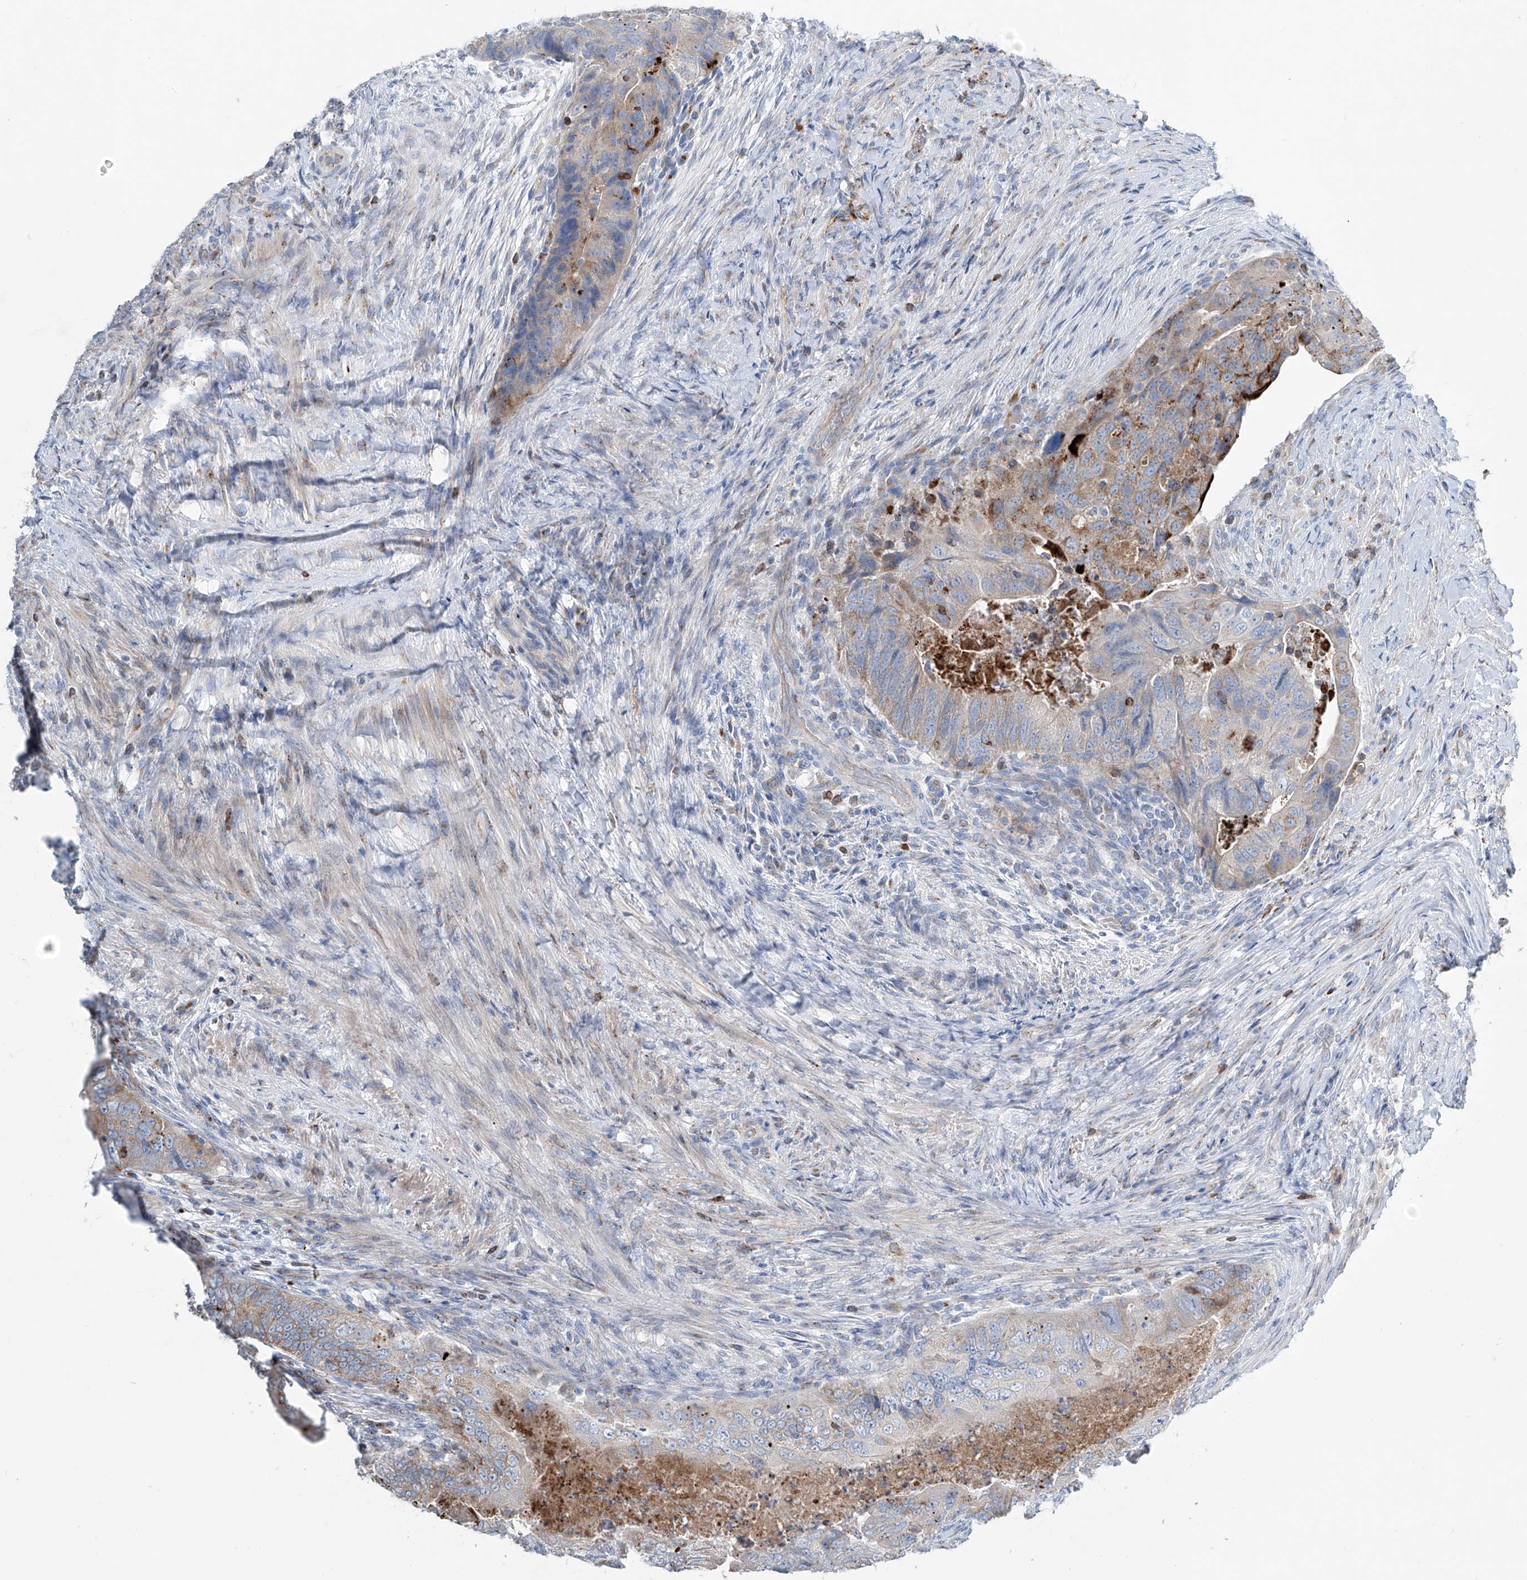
{"staining": {"intensity": "moderate", "quantity": "25%-75%", "location": "cytoplasmic/membranous"}, "tissue": "colorectal cancer", "cell_type": "Tumor cells", "image_type": "cancer", "snomed": [{"axis": "morphology", "description": "Adenocarcinoma, NOS"}, {"axis": "topography", "description": "Rectum"}], "caption": "Protein staining of colorectal cancer tissue demonstrates moderate cytoplasmic/membranous expression in about 25%-75% of tumor cells.", "gene": "CDH5", "patient": {"sex": "male", "age": 63}}